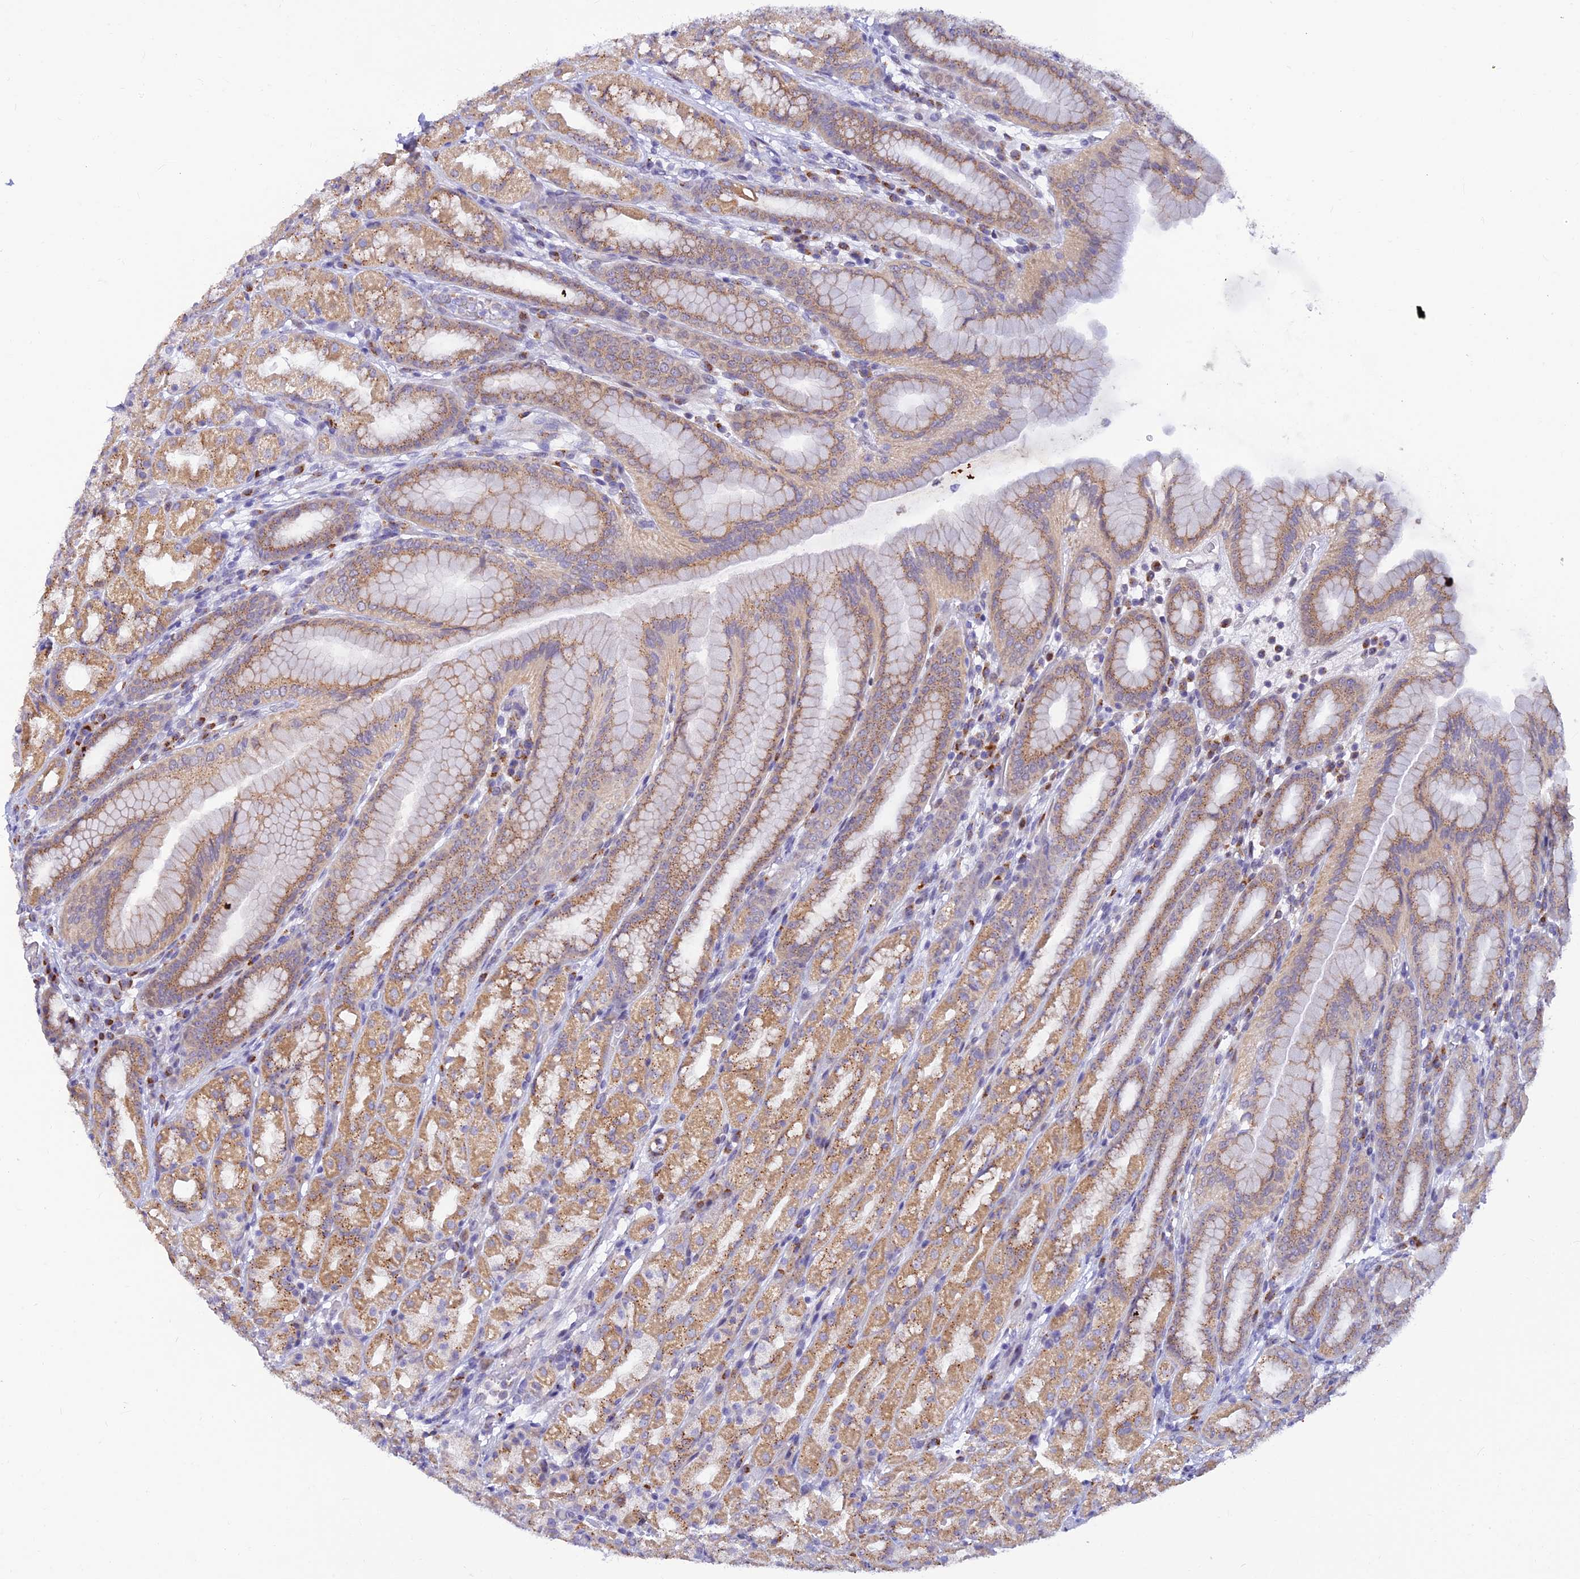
{"staining": {"intensity": "moderate", "quantity": "25%-75%", "location": "cytoplasmic/membranous"}, "tissue": "stomach", "cell_type": "Glandular cells", "image_type": "normal", "snomed": [{"axis": "morphology", "description": "Normal tissue, NOS"}, {"axis": "topography", "description": "Stomach, upper"}], "caption": "Immunohistochemistry (IHC) image of unremarkable stomach: human stomach stained using immunohistochemistry exhibits medium levels of moderate protein expression localized specifically in the cytoplasmic/membranous of glandular cells, appearing as a cytoplasmic/membranous brown color.", "gene": "INKA1", "patient": {"sex": "male", "age": 68}}